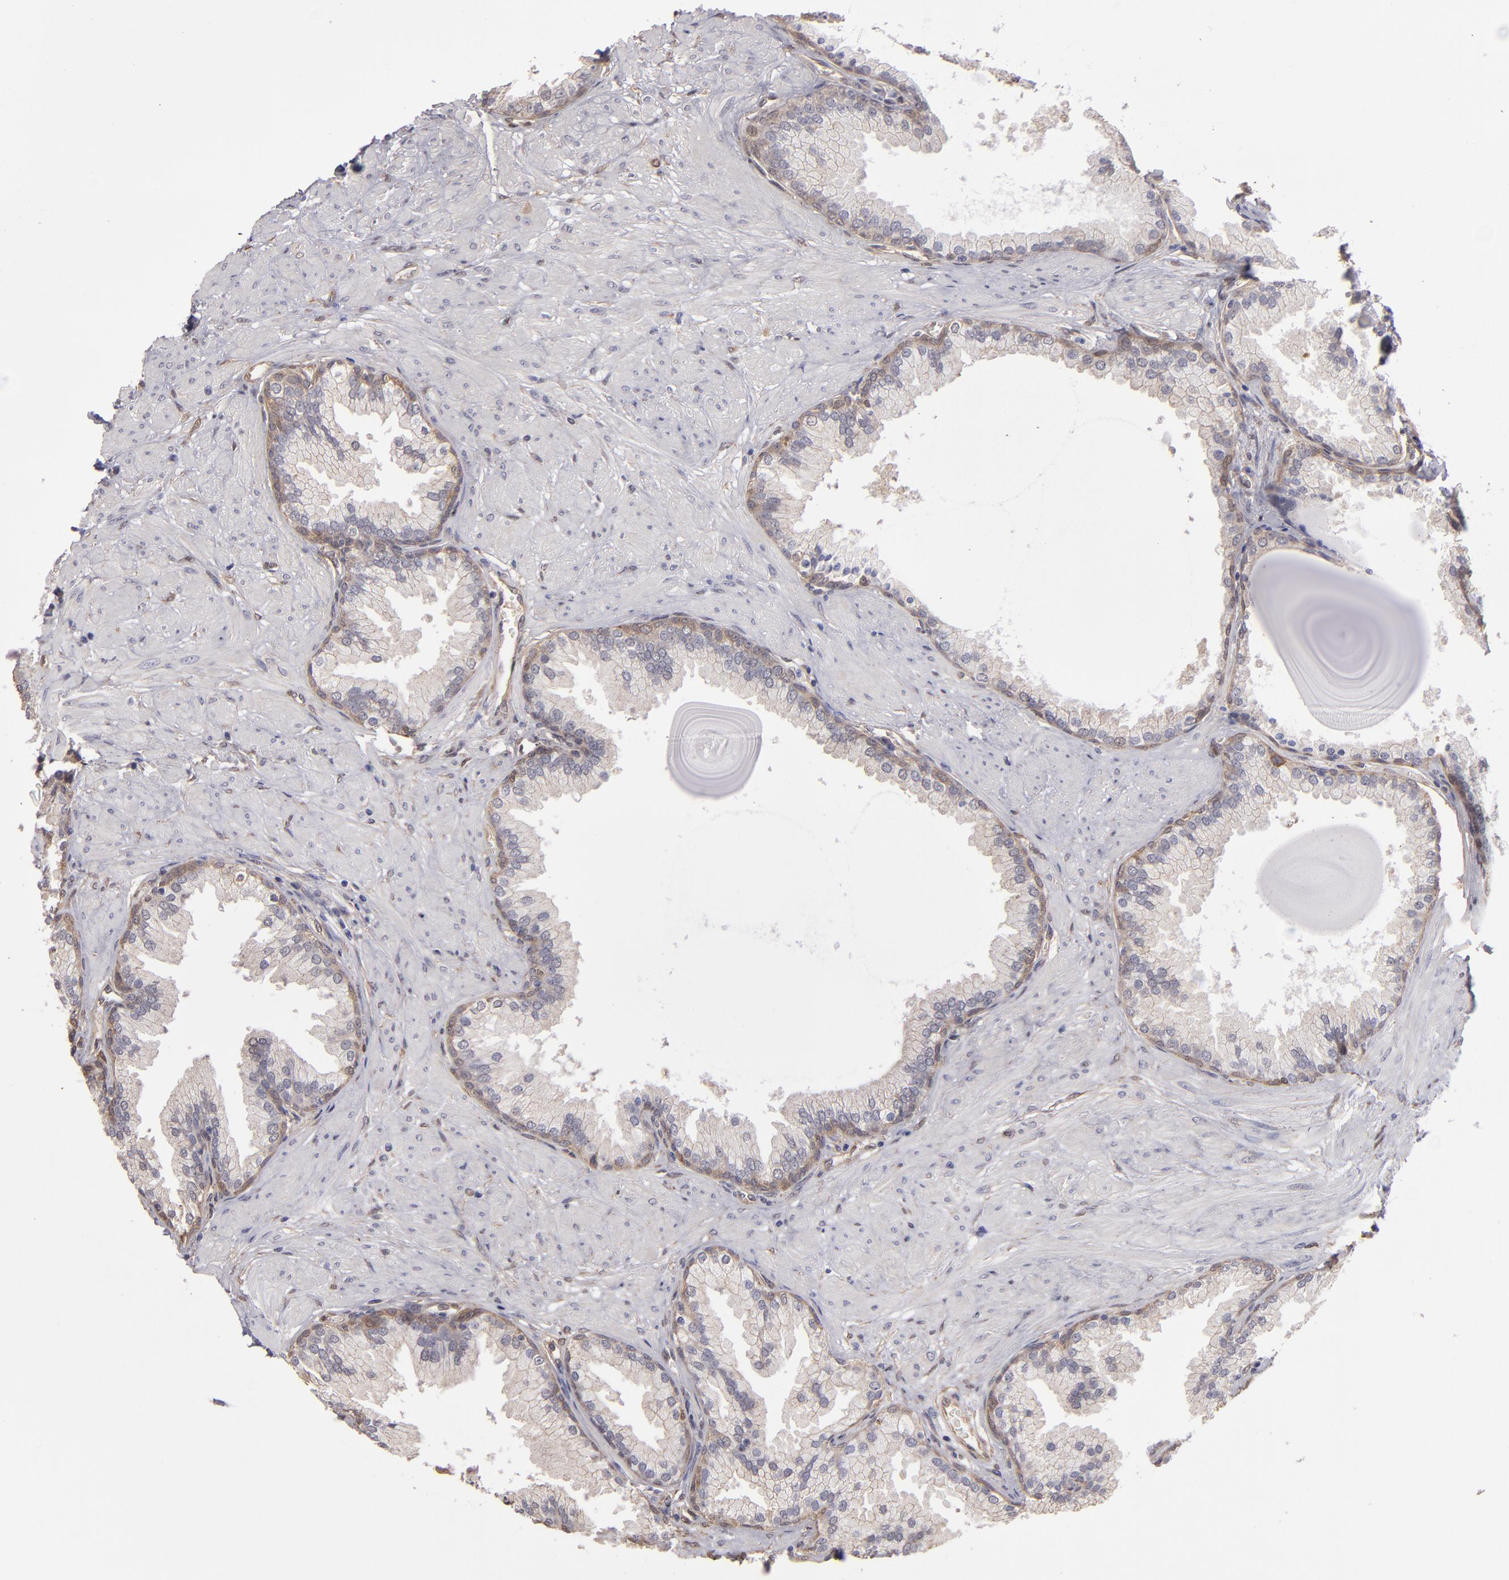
{"staining": {"intensity": "moderate", "quantity": ">75%", "location": "cytoplasmic/membranous"}, "tissue": "prostate", "cell_type": "Glandular cells", "image_type": "normal", "snomed": [{"axis": "morphology", "description": "Normal tissue, NOS"}, {"axis": "topography", "description": "Prostate"}], "caption": "Approximately >75% of glandular cells in benign prostate show moderate cytoplasmic/membranous protein expression as visualized by brown immunohistochemical staining.", "gene": "NDRG2", "patient": {"sex": "male", "age": 51}}